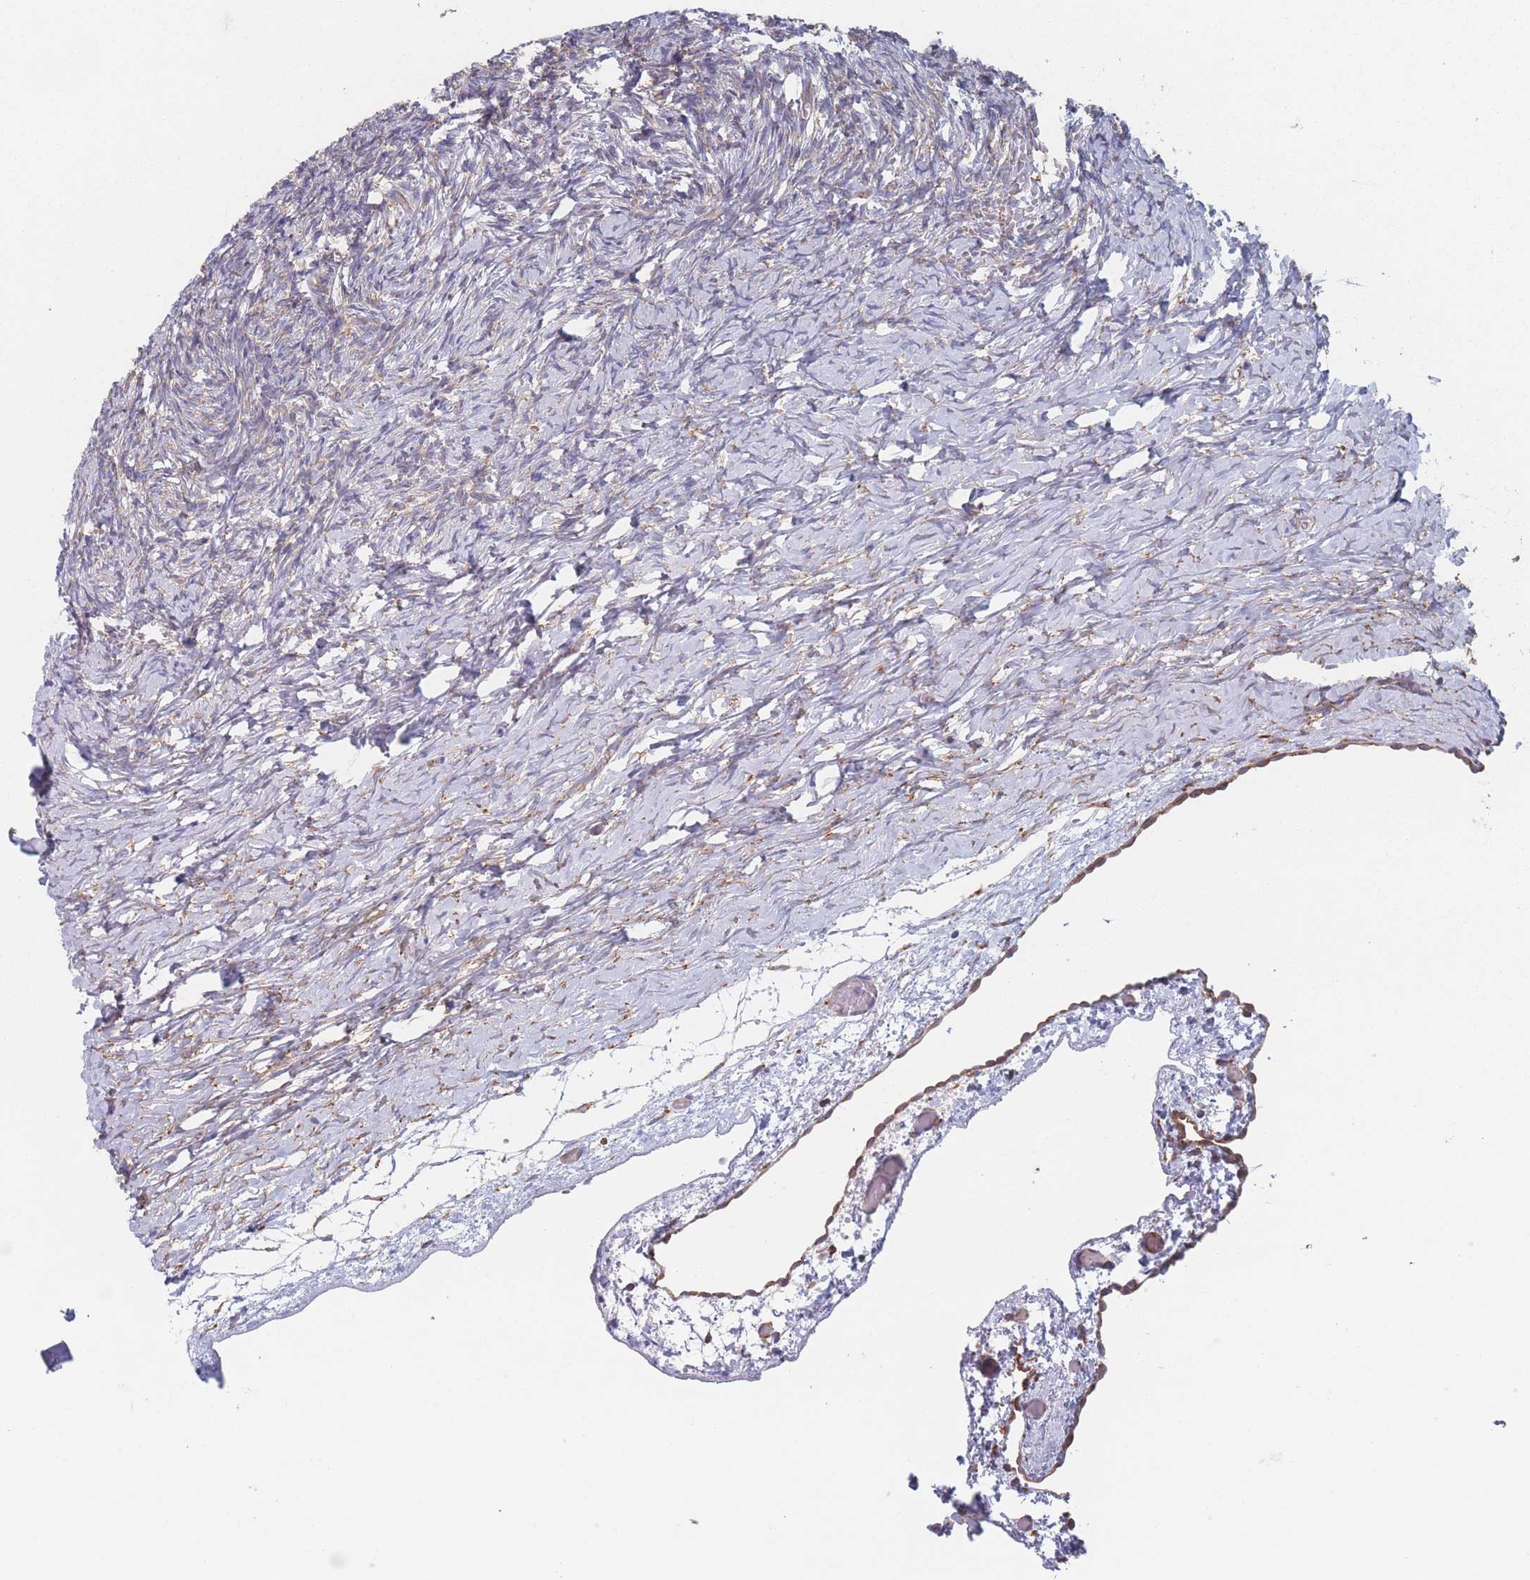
{"staining": {"intensity": "weak", "quantity": "25%-75%", "location": "cytoplasmic/membranous"}, "tissue": "ovary", "cell_type": "Ovarian stroma cells", "image_type": "normal", "snomed": [{"axis": "morphology", "description": "Normal tissue, NOS"}, {"axis": "topography", "description": "Ovary"}], "caption": "High-power microscopy captured an immunohistochemistry (IHC) image of benign ovary, revealing weak cytoplasmic/membranous staining in approximately 25%-75% of ovarian stroma cells.", "gene": "EEF1B2", "patient": {"sex": "female", "age": 39}}